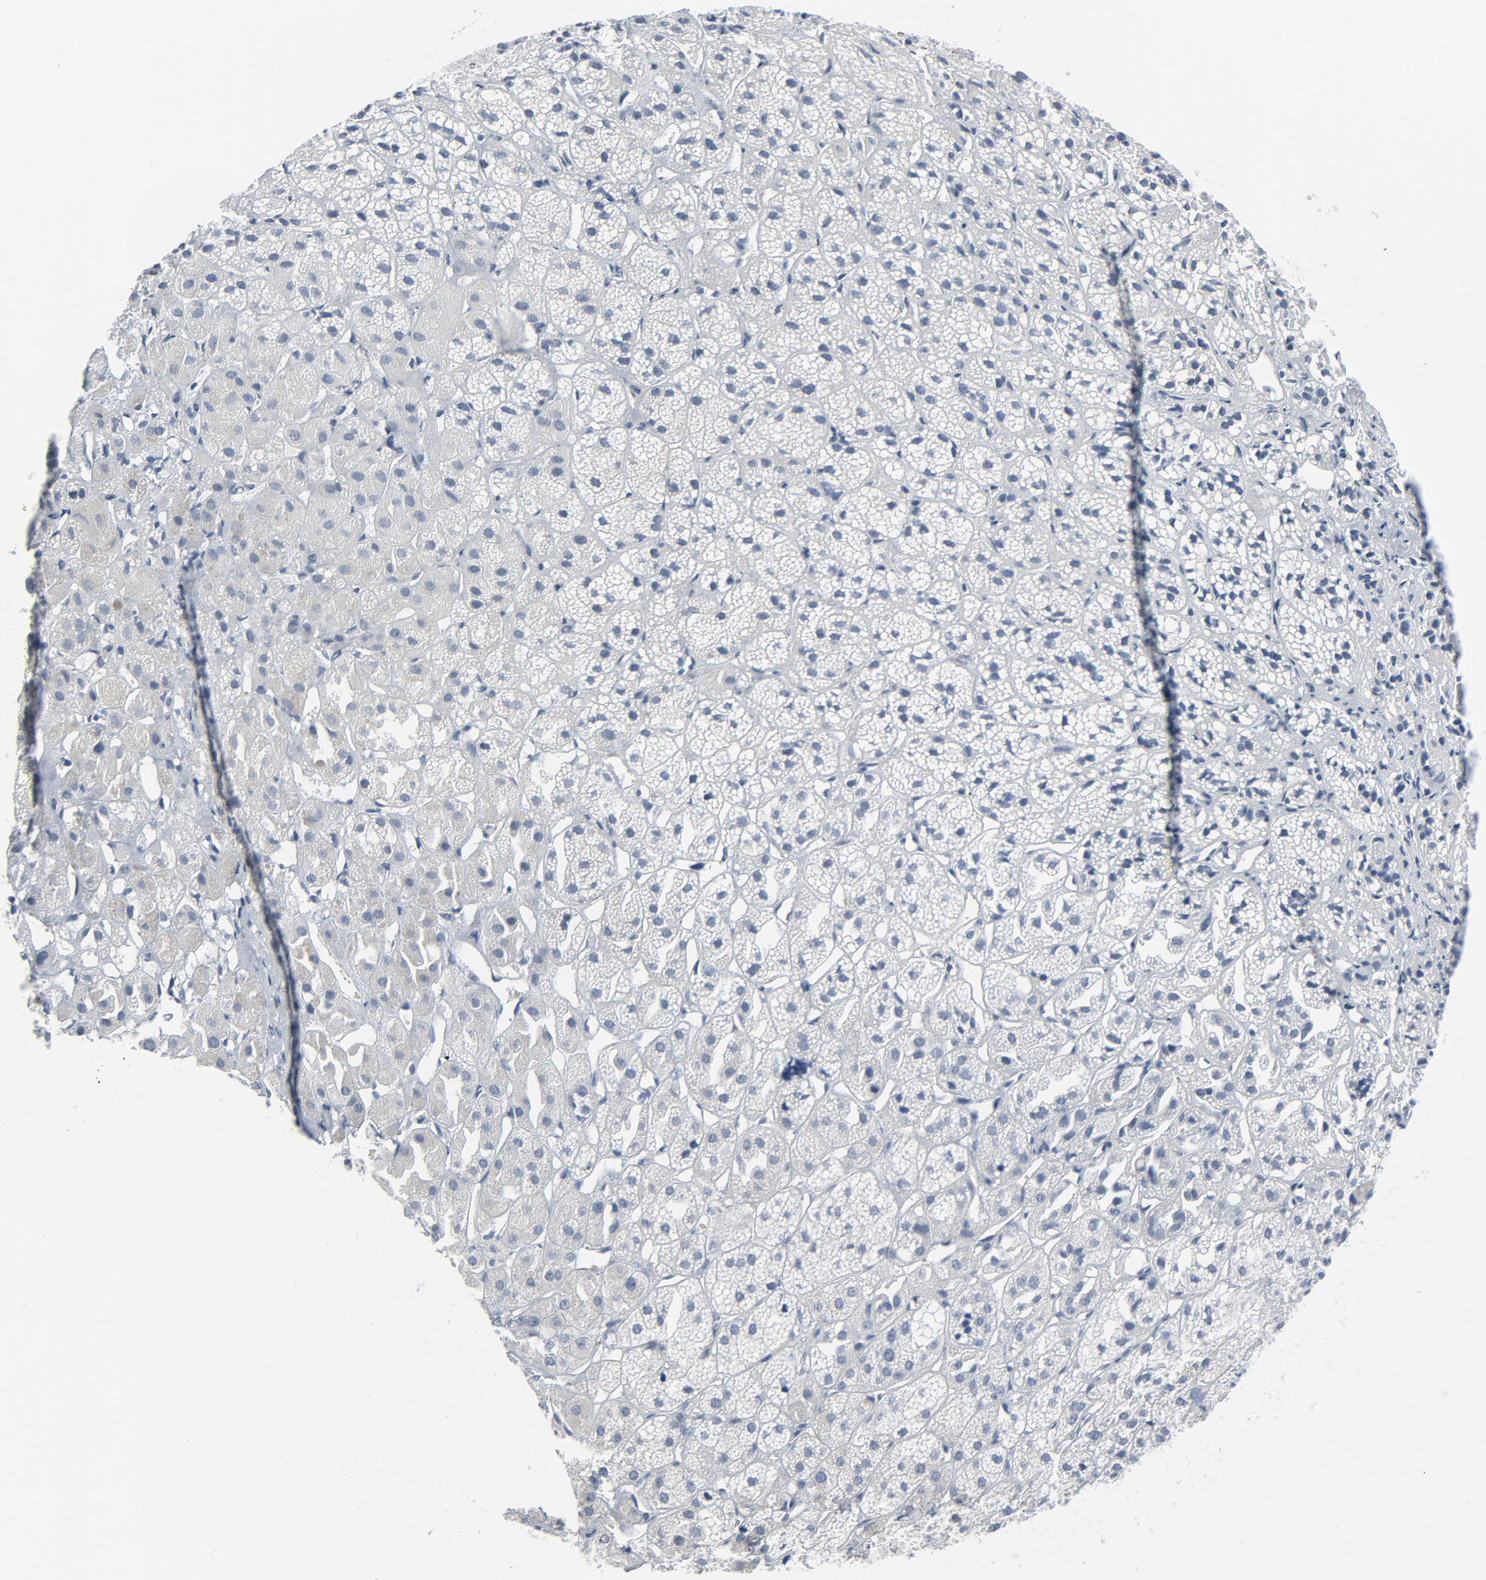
{"staining": {"intensity": "weak", "quantity": "<25%", "location": "cytoplasmic/membranous"}, "tissue": "adrenal gland", "cell_type": "Glandular cells", "image_type": "normal", "snomed": [{"axis": "morphology", "description": "Normal tissue, NOS"}, {"axis": "topography", "description": "Adrenal gland"}], "caption": "IHC micrograph of normal human adrenal gland stained for a protein (brown), which exhibits no positivity in glandular cells. Nuclei are stained in blue.", "gene": "GPX2", "patient": {"sex": "female", "age": 71}}